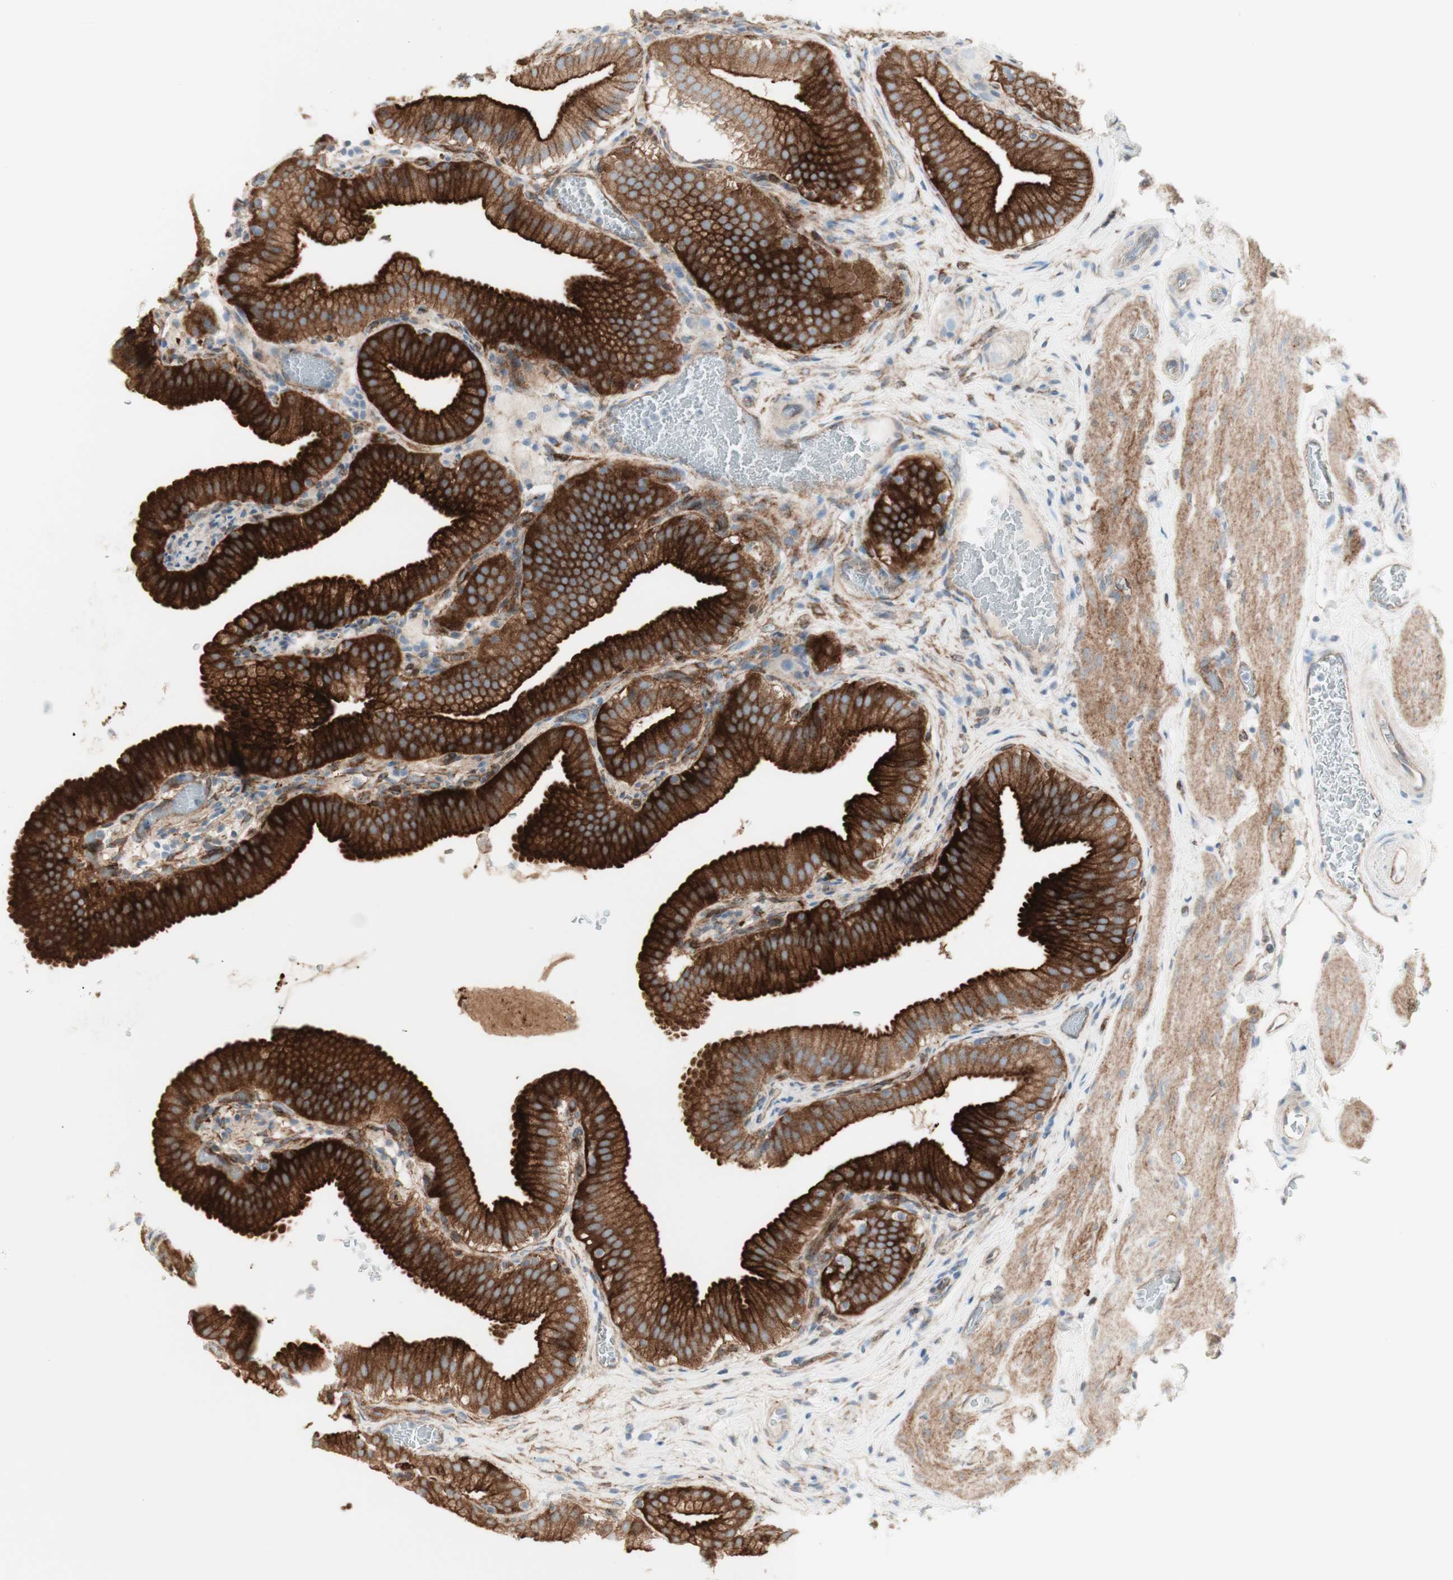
{"staining": {"intensity": "strong", "quantity": ">75%", "location": "cytoplasmic/membranous"}, "tissue": "gallbladder", "cell_type": "Glandular cells", "image_type": "normal", "snomed": [{"axis": "morphology", "description": "Normal tissue, NOS"}, {"axis": "topography", "description": "Gallbladder"}], "caption": "This histopathology image demonstrates IHC staining of unremarkable gallbladder, with high strong cytoplasmic/membranous positivity in approximately >75% of glandular cells.", "gene": "MYO6", "patient": {"sex": "male", "age": 54}}